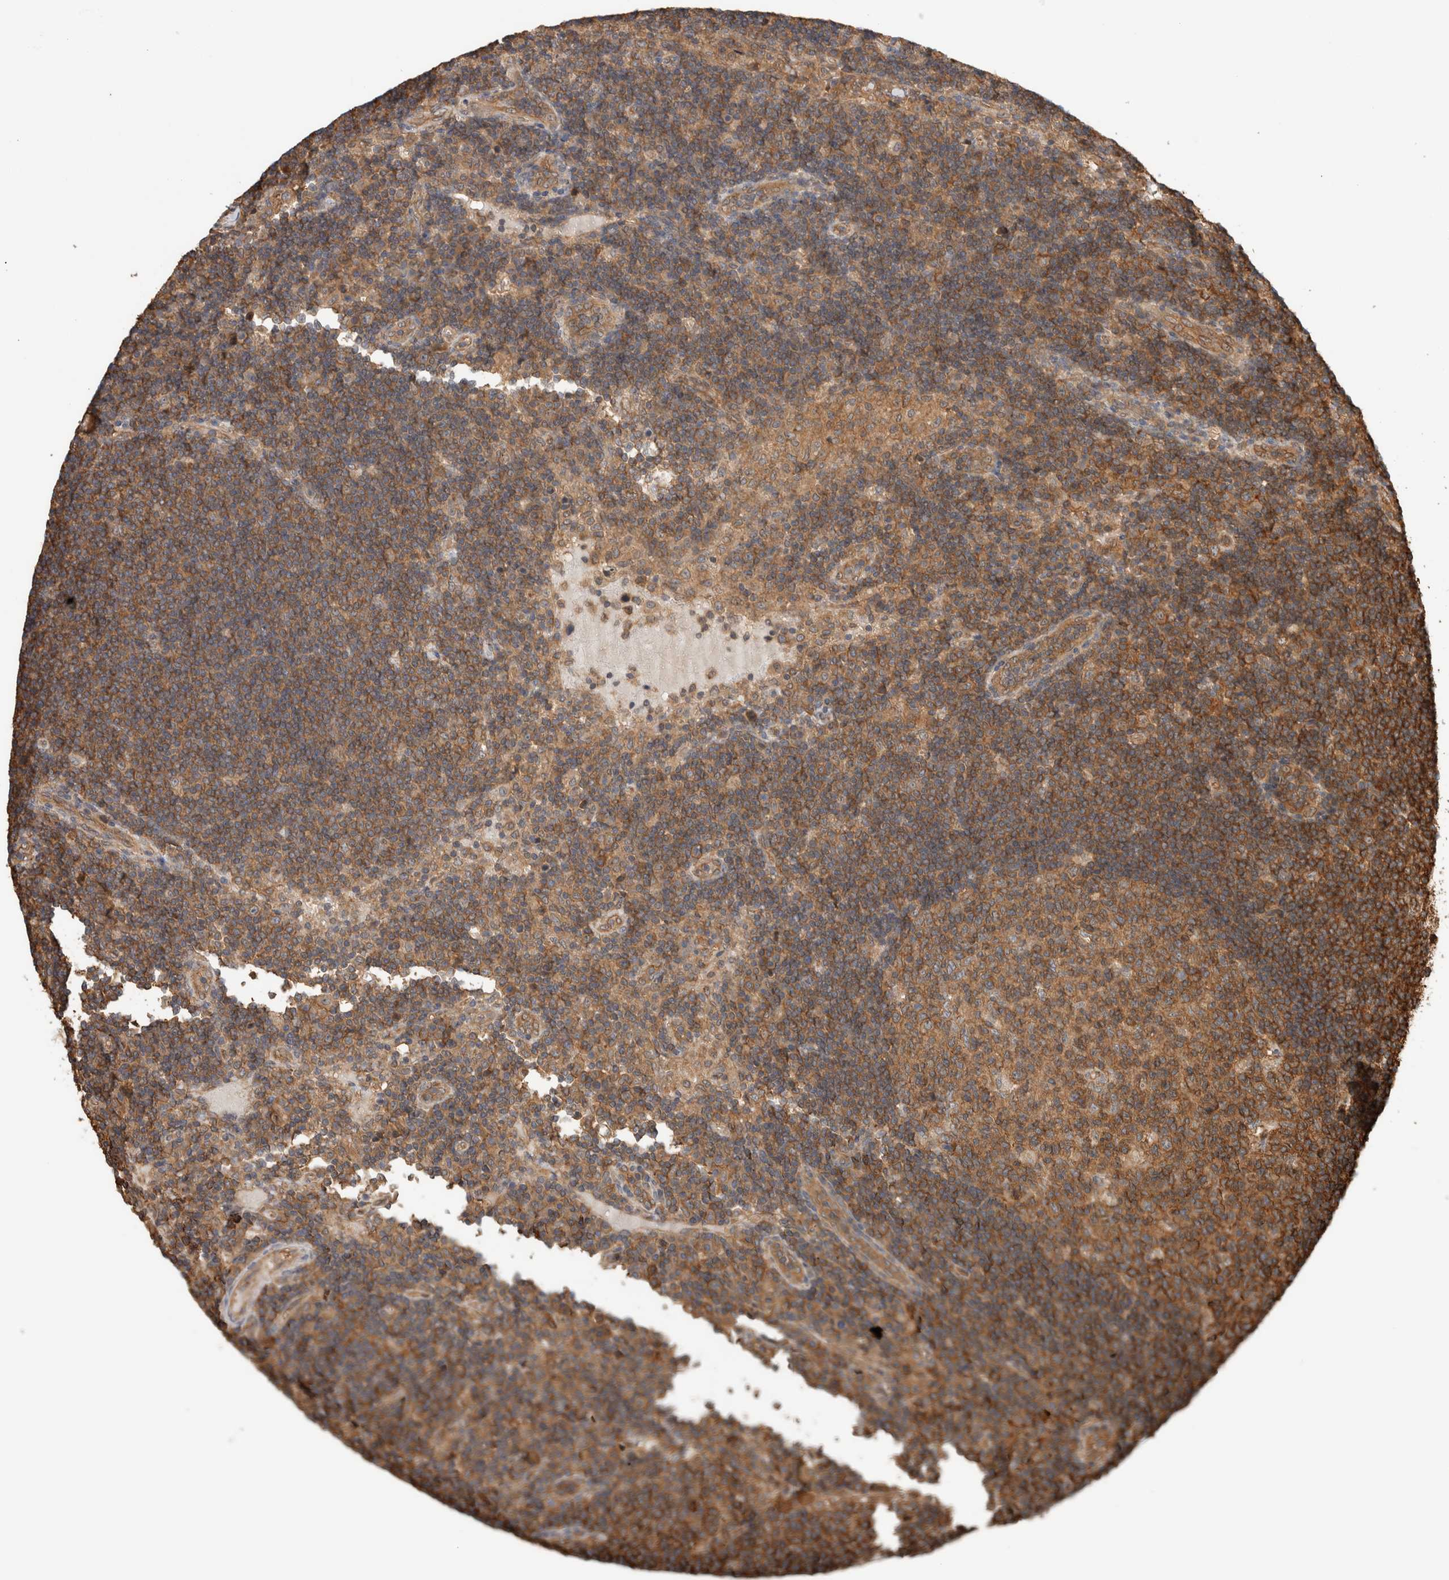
{"staining": {"intensity": "strong", "quantity": ">75%", "location": "cytoplasmic/membranous"}, "tissue": "lymph node", "cell_type": "Germinal center cells", "image_type": "normal", "snomed": [{"axis": "morphology", "description": "Normal tissue, NOS"}, {"axis": "topography", "description": "Lymph node"}], "caption": "Strong cytoplasmic/membranous positivity for a protein is appreciated in about >75% of germinal center cells of benign lymph node using immunohistochemistry (IHC).", "gene": "PFDN4", "patient": {"sex": "female", "age": 53}}